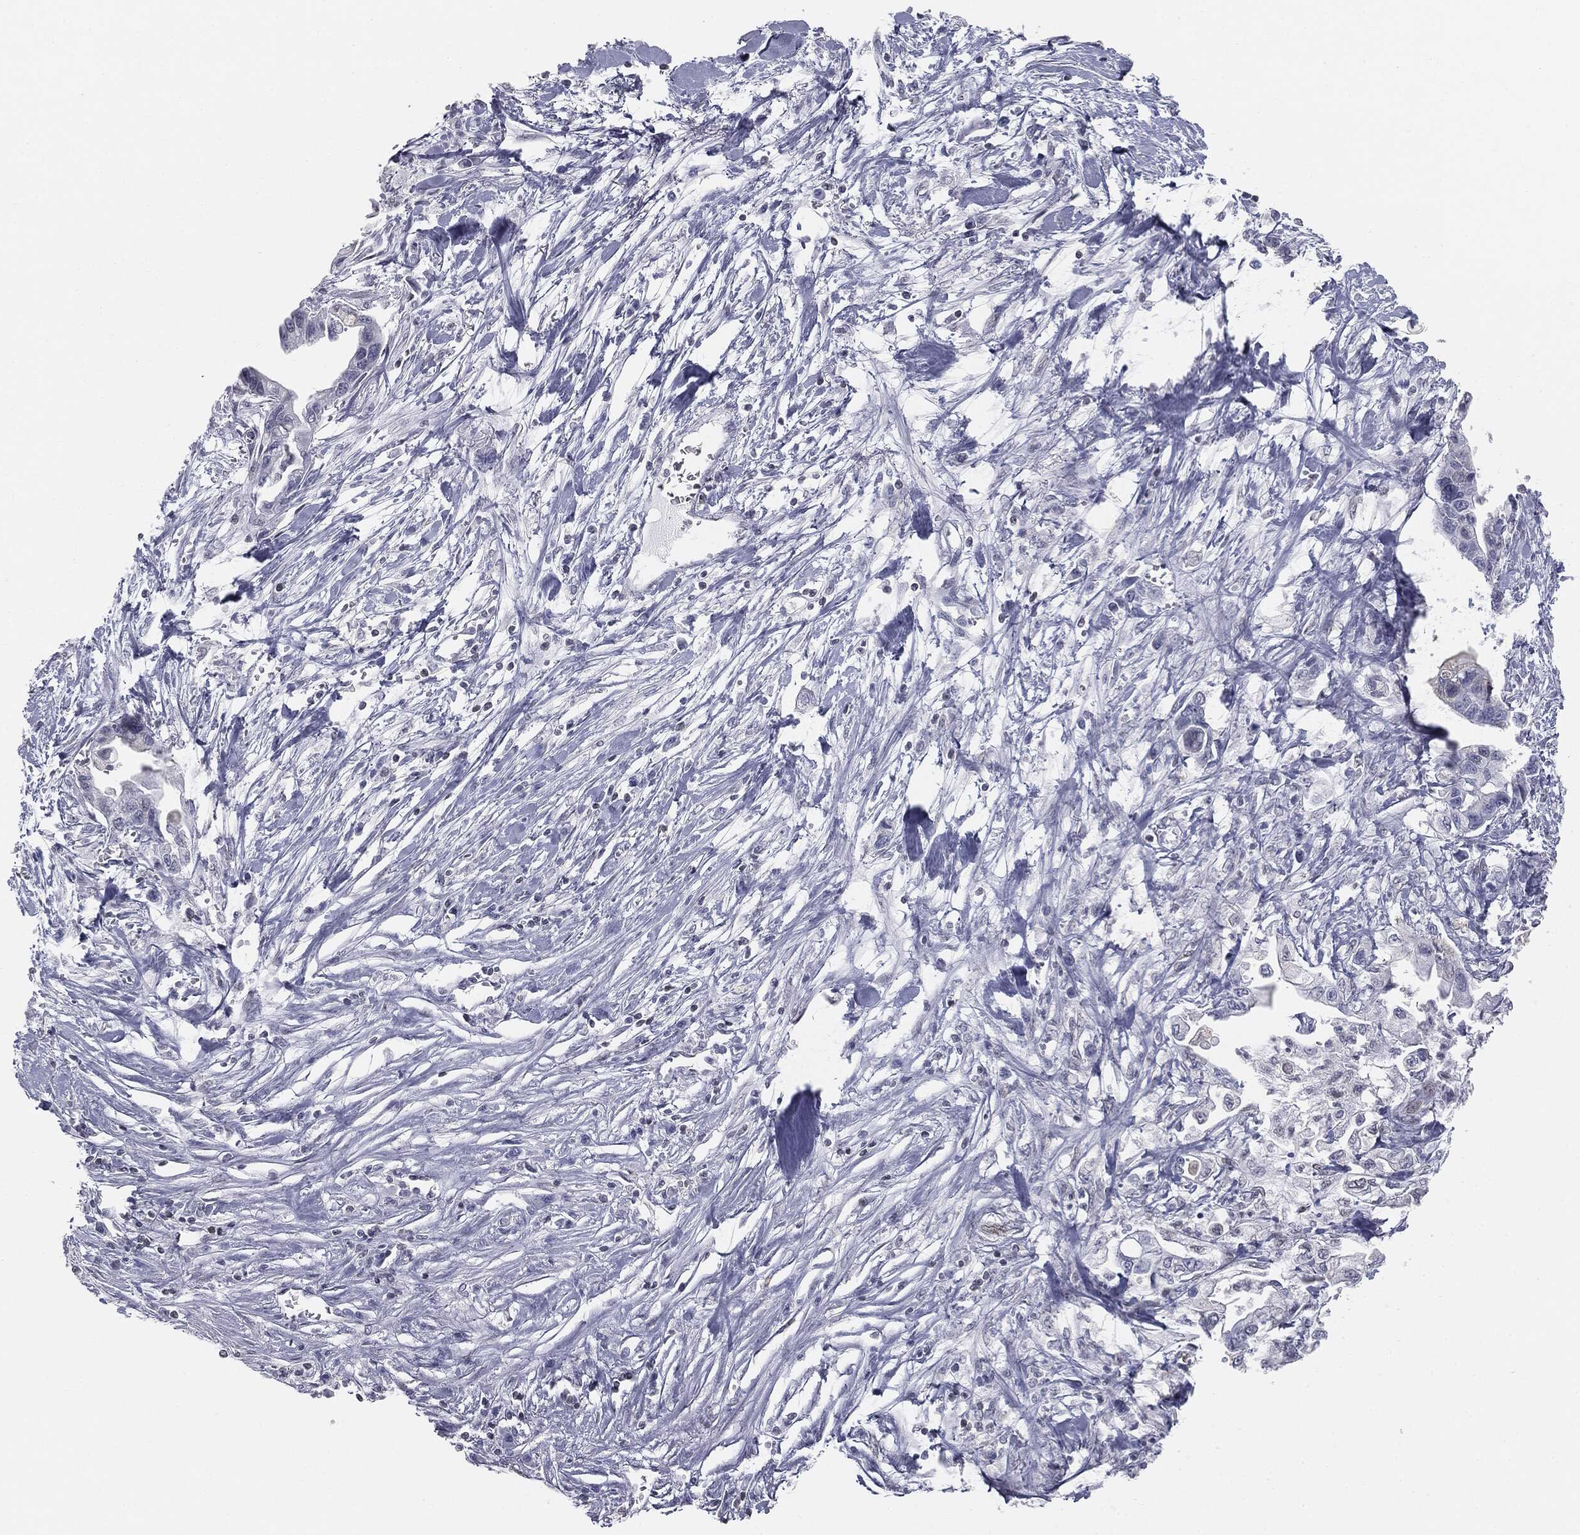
{"staining": {"intensity": "negative", "quantity": "none", "location": "none"}, "tissue": "pancreatic cancer", "cell_type": "Tumor cells", "image_type": "cancer", "snomed": [{"axis": "morphology", "description": "Adenocarcinoma, NOS"}, {"axis": "topography", "description": "Pancreas"}], "caption": "A histopathology image of human pancreatic adenocarcinoma is negative for staining in tumor cells.", "gene": "ALDOB", "patient": {"sex": "male", "age": 61}}